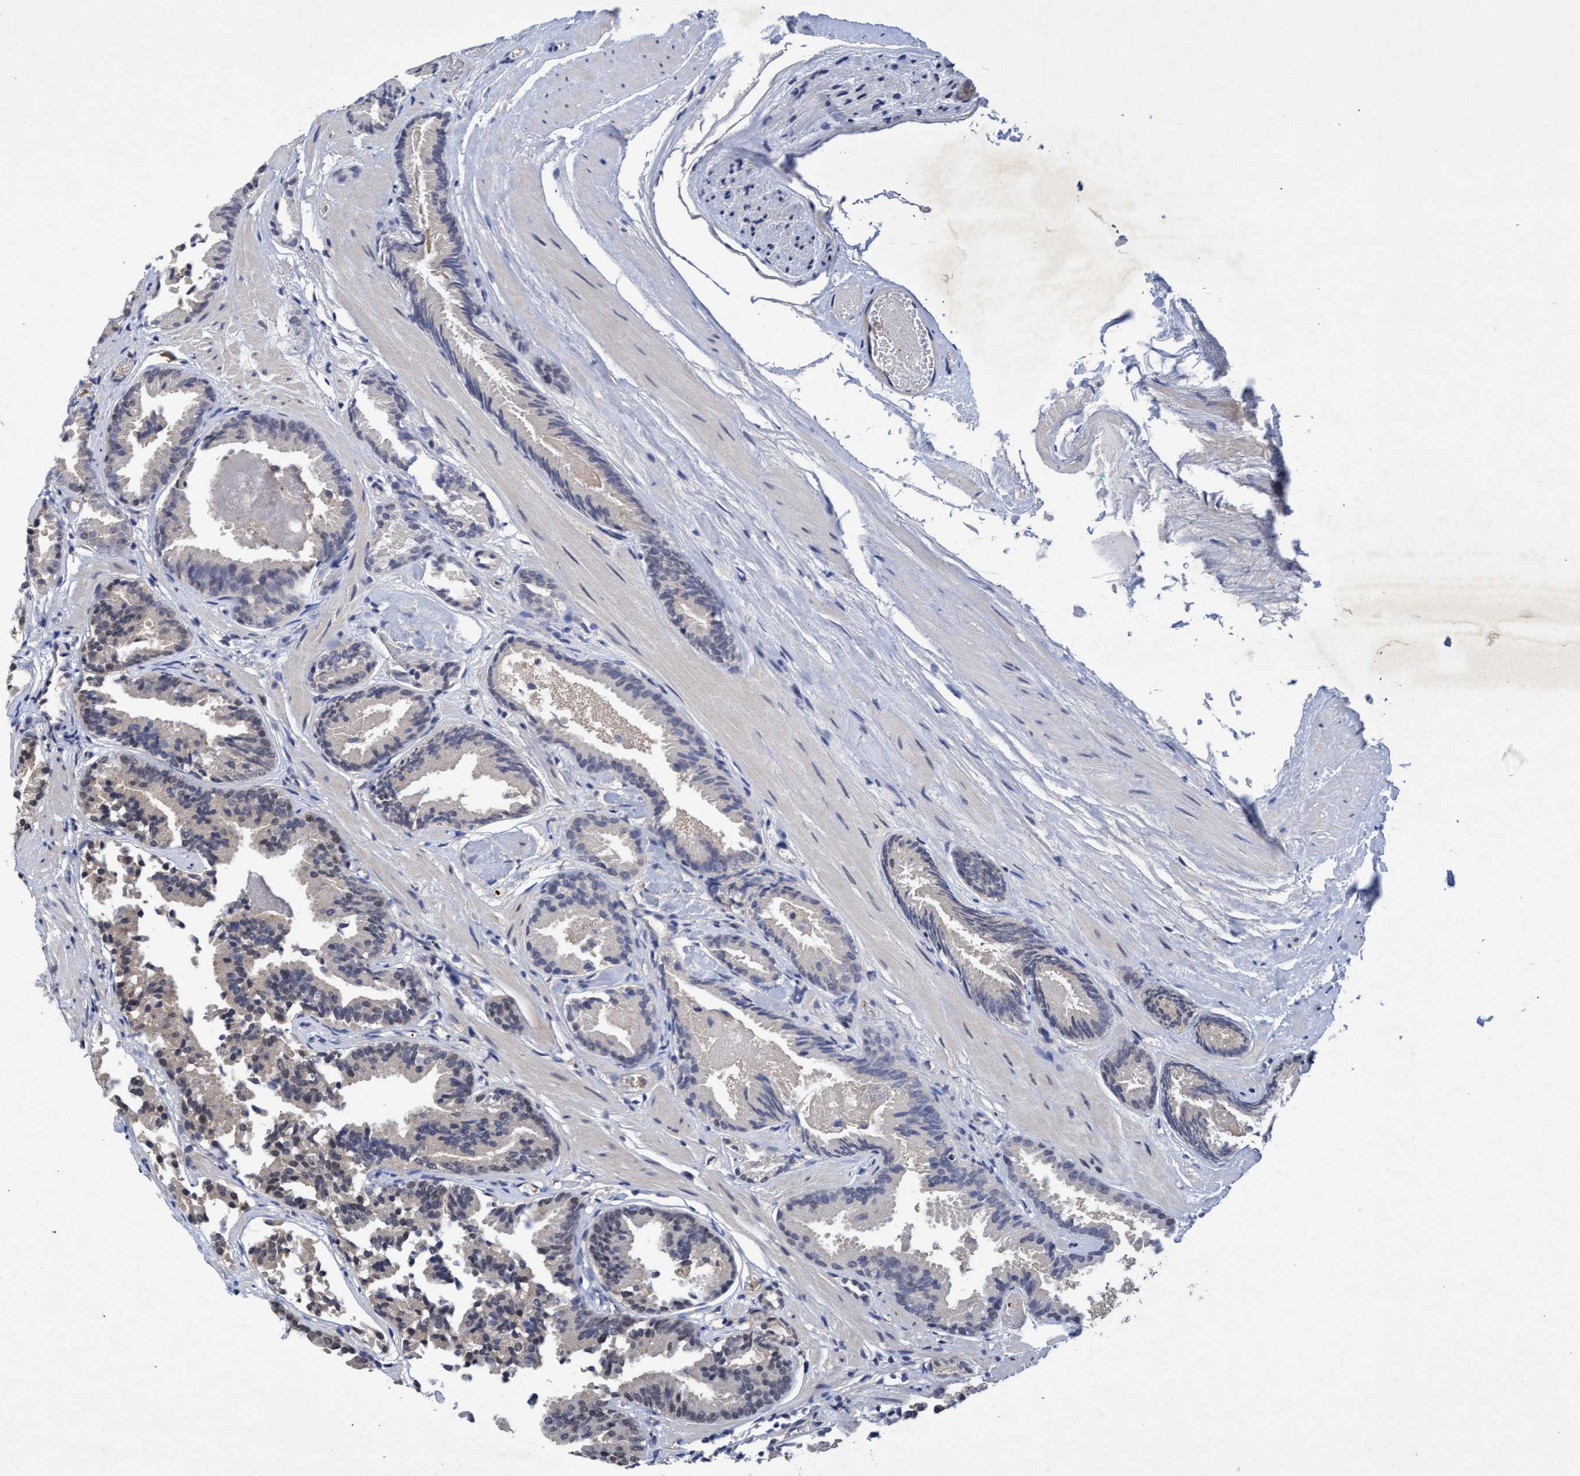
{"staining": {"intensity": "negative", "quantity": "none", "location": "none"}, "tissue": "prostate cancer", "cell_type": "Tumor cells", "image_type": "cancer", "snomed": [{"axis": "morphology", "description": "Adenocarcinoma, Low grade"}, {"axis": "topography", "description": "Prostate"}], "caption": "High magnification brightfield microscopy of prostate low-grade adenocarcinoma stained with DAB (brown) and counterstained with hematoxylin (blue): tumor cells show no significant staining.", "gene": "GTF2F1", "patient": {"sex": "male", "age": 51}}